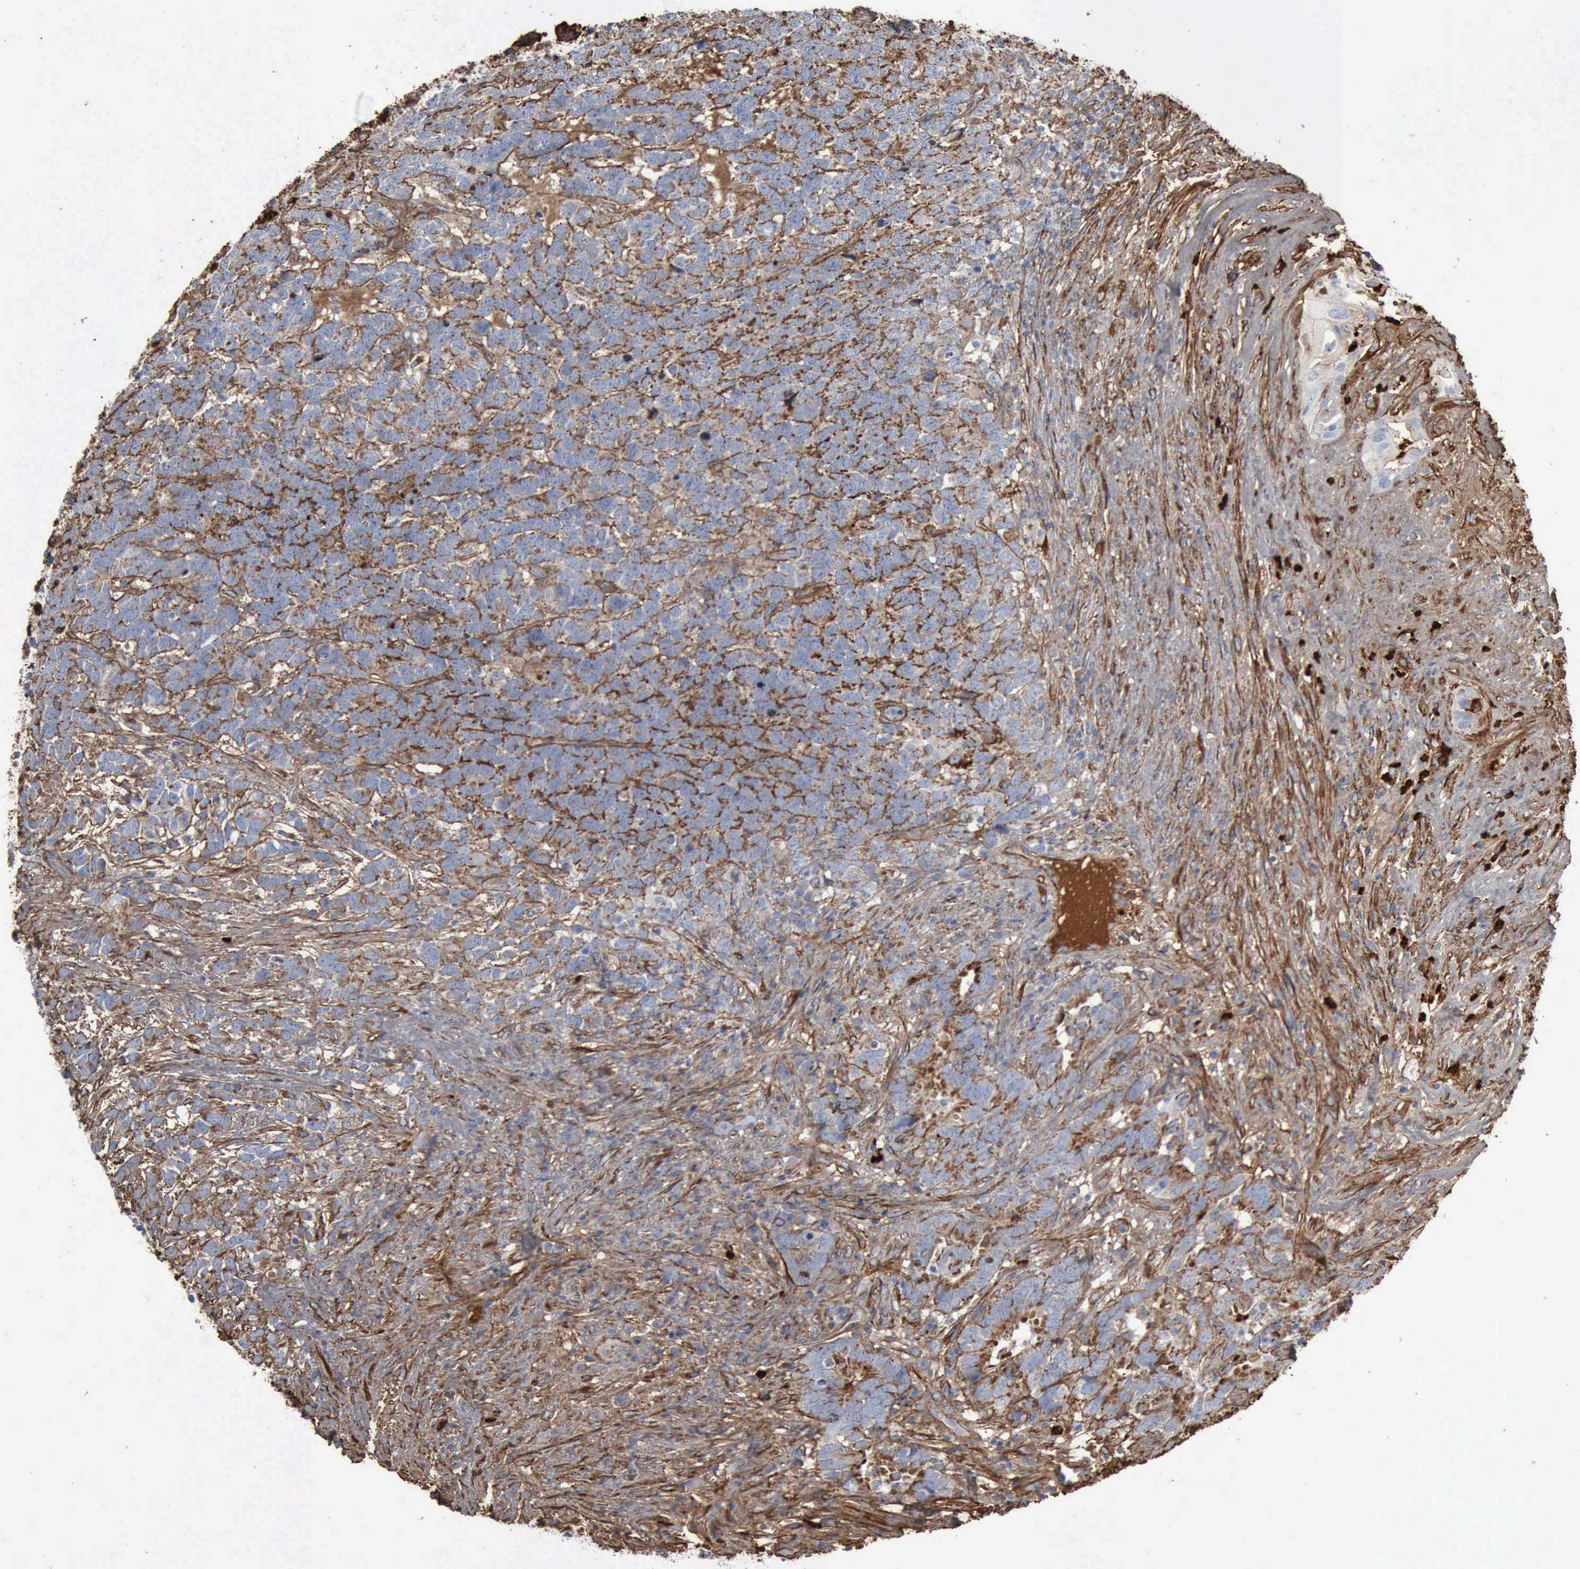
{"staining": {"intensity": "moderate", "quantity": "25%-75%", "location": "cytoplasmic/membranous"}, "tissue": "testis cancer", "cell_type": "Tumor cells", "image_type": "cancer", "snomed": [{"axis": "morphology", "description": "Carcinoma, Embryonal, NOS"}, {"axis": "topography", "description": "Testis"}], "caption": "Approximately 25%-75% of tumor cells in testis cancer (embryonal carcinoma) show moderate cytoplasmic/membranous protein positivity as visualized by brown immunohistochemical staining.", "gene": "FN1", "patient": {"sex": "male", "age": 26}}